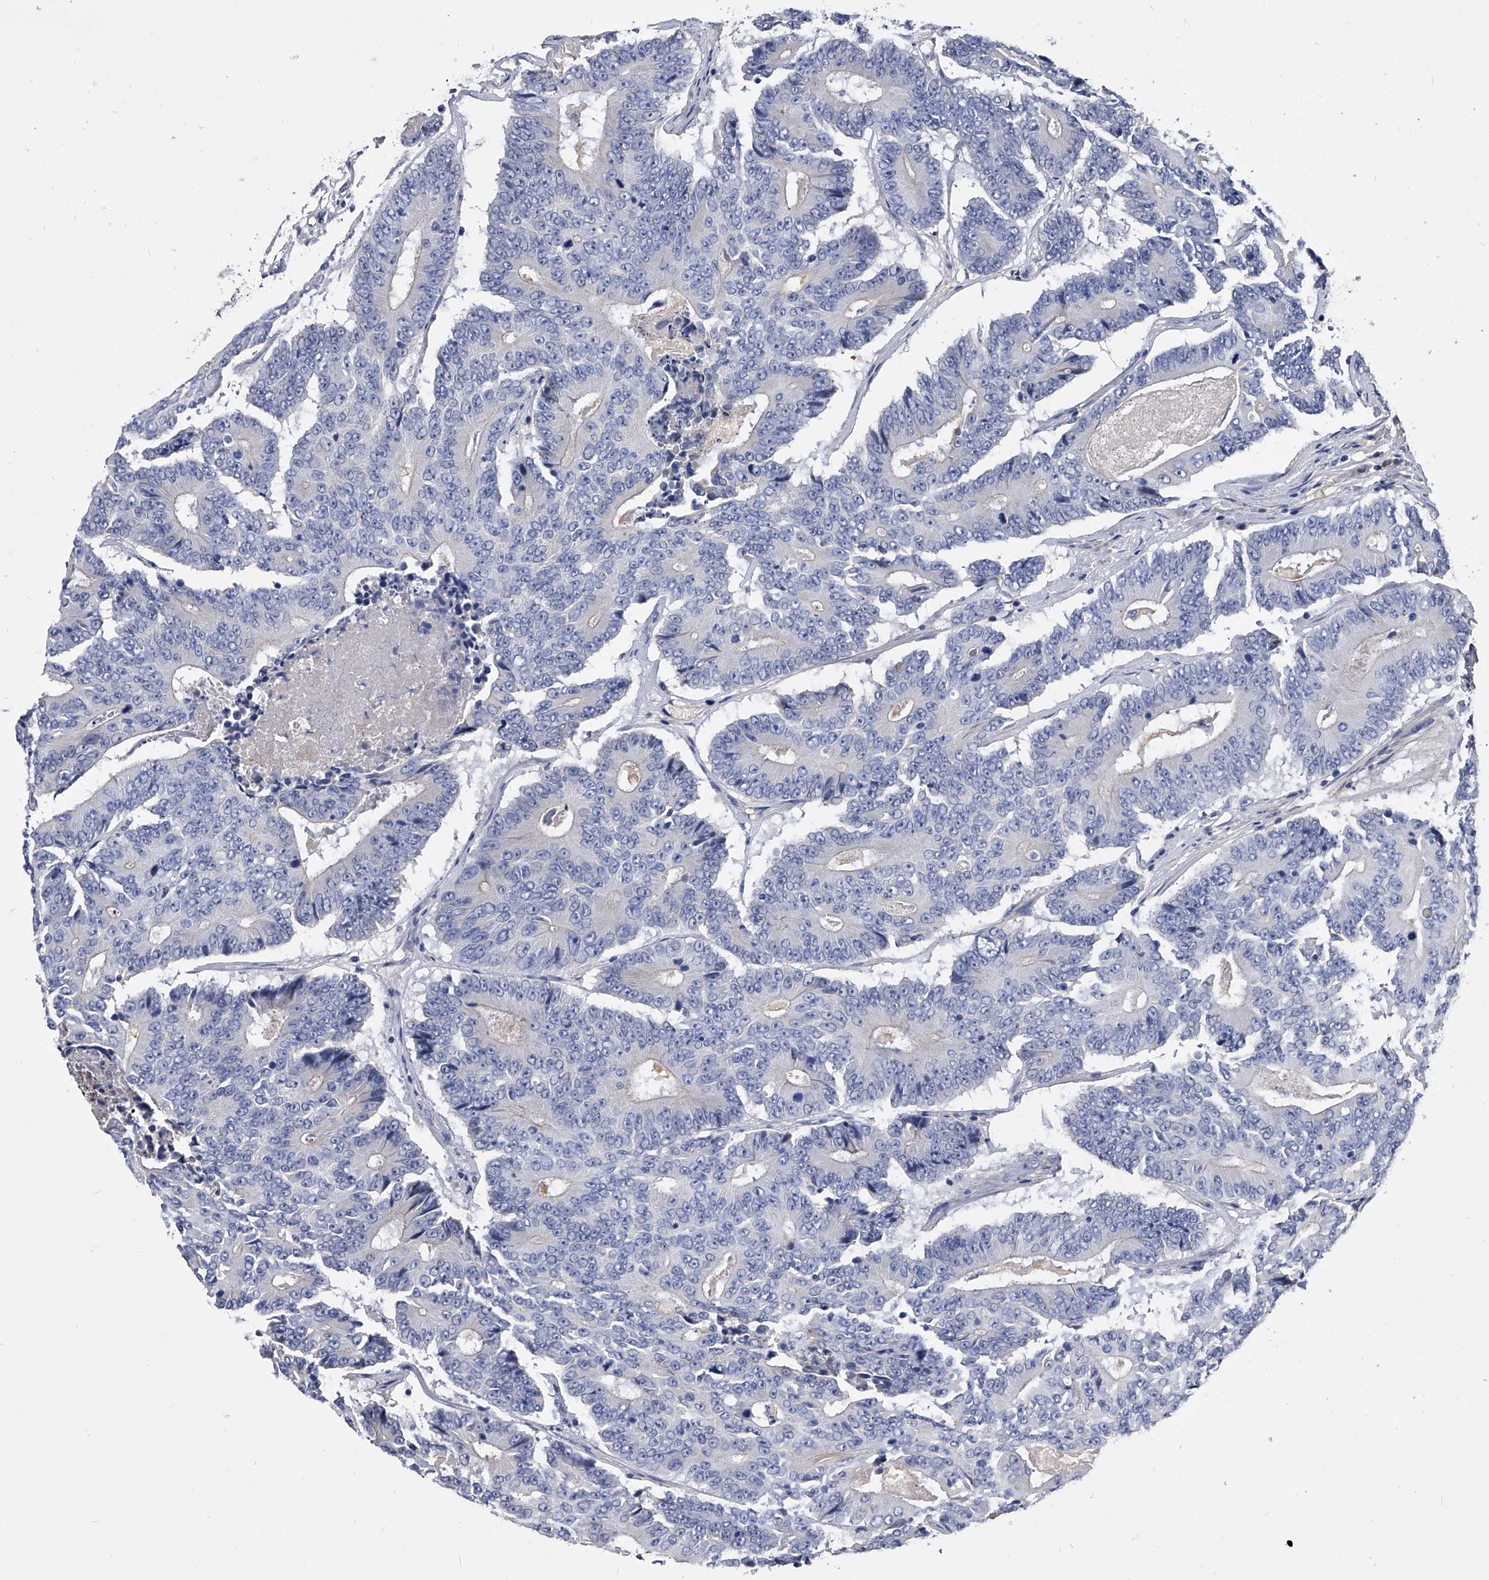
{"staining": {"intensity": "negative", "quantity": "none", "location": "none"}, "tissue": "colorectal cancer", "cell_type": "Tumor cells", "image_type": "cancer", "snomed": [{"axis": "morphology", "description": "Adenocarcinoma, NOS"}, {"axis": "topography", "description": "Colon"}], "caption": "IHC histopathology image of neoplastic tissue: adenocarcinoma (colorectal) stained with DAB (3,3'-diaminobenzidine) demonstrates no significant protein staining in tumor cells. (Brightfield microscopy of DAB (3,3'-diaminobenzidine) immunohistochemistry (IHC) at high magnification).", "gene": "EFCAB7", "patient": {"sex": "male", "age": 83}}